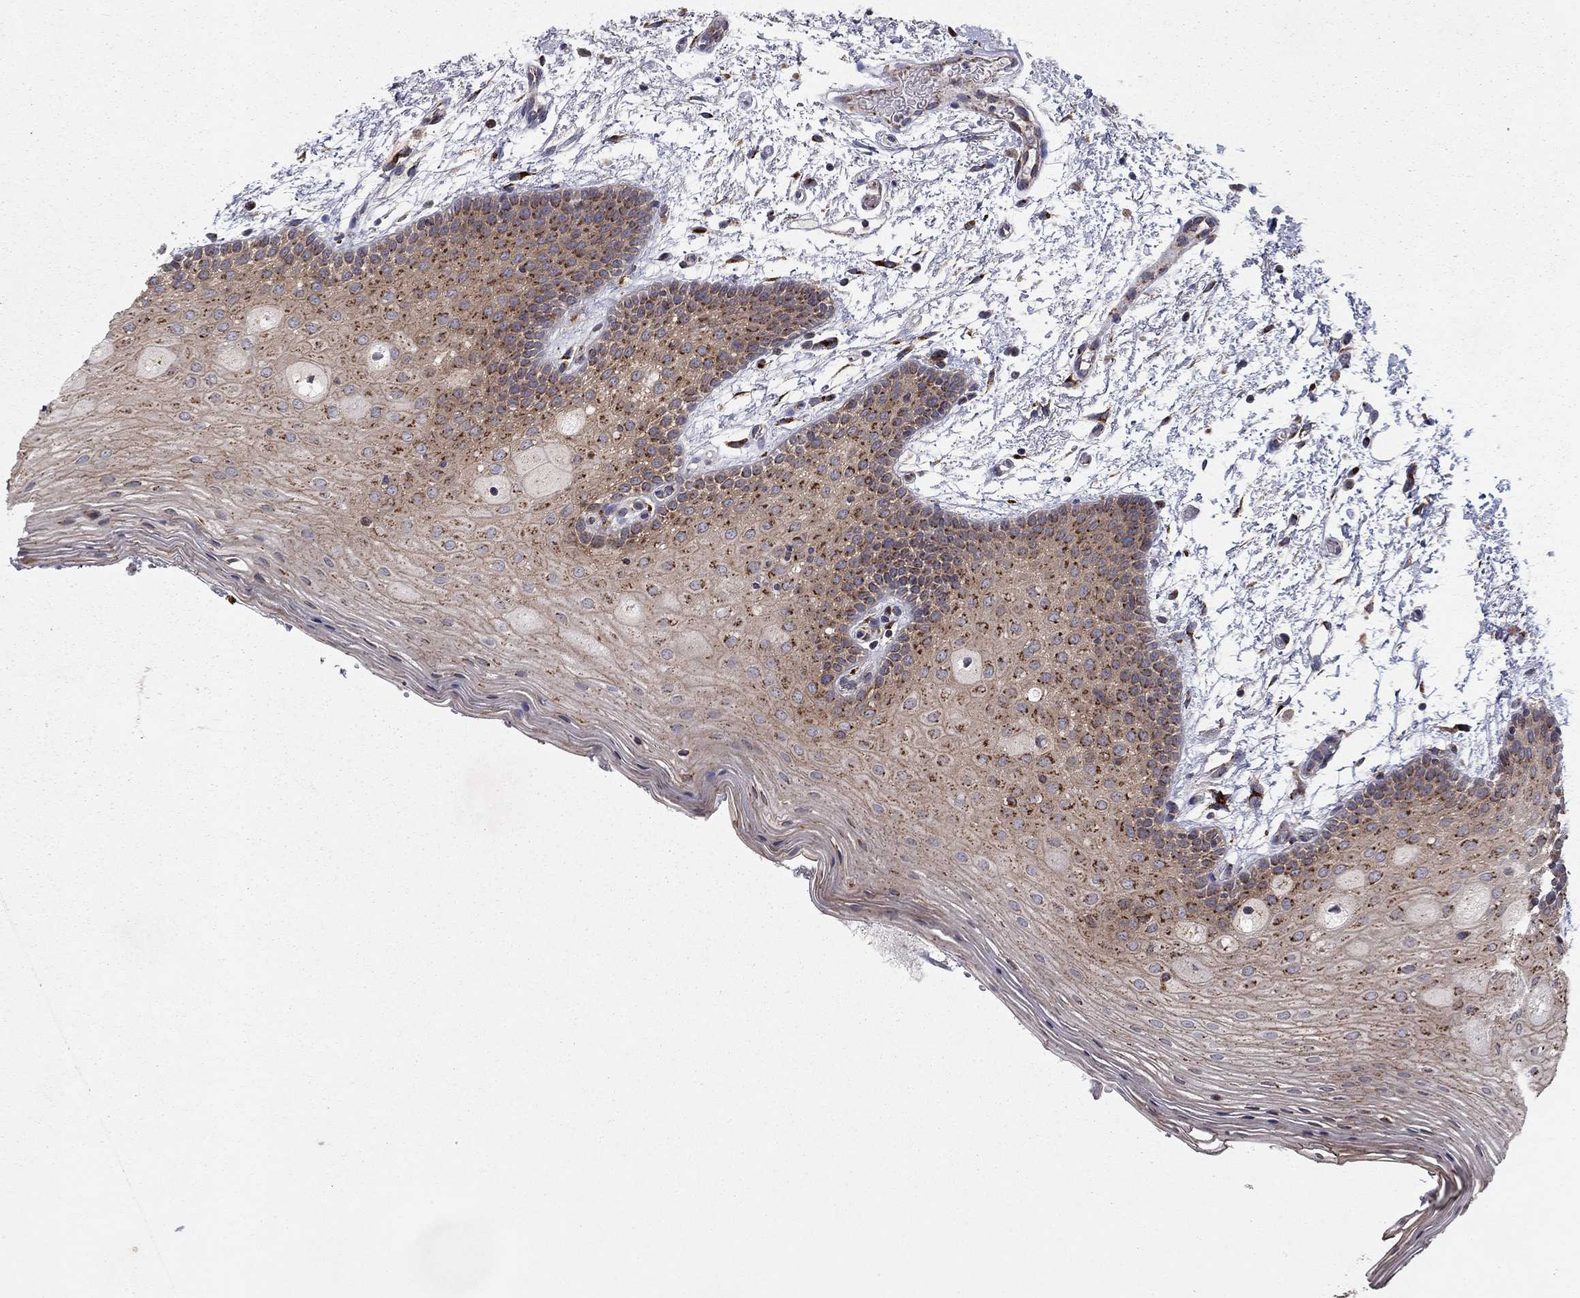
{"staining": {"intensity": "negative", "quantity": "none", "location": "none"}, "tissue": "oral mucosa", "cell_type": "Squamous epithelial cells", "image_type": "normal", "snomed": [{"axis": "morphology", "description": "Normal tissue, NOS"}, {"axis": "topography", "description": "Oral tissue"}, {"axis": "topography", "description": "Tounge, NOS"}], "caption": "Immunohistochemistry histopathology image of unremarkable oral mucosa stained for a protein (brown), which reveals no positivity in squamous epithelial cells.", "gene": "YIF1A", "patient": {"sex": "female", "age": 86}}